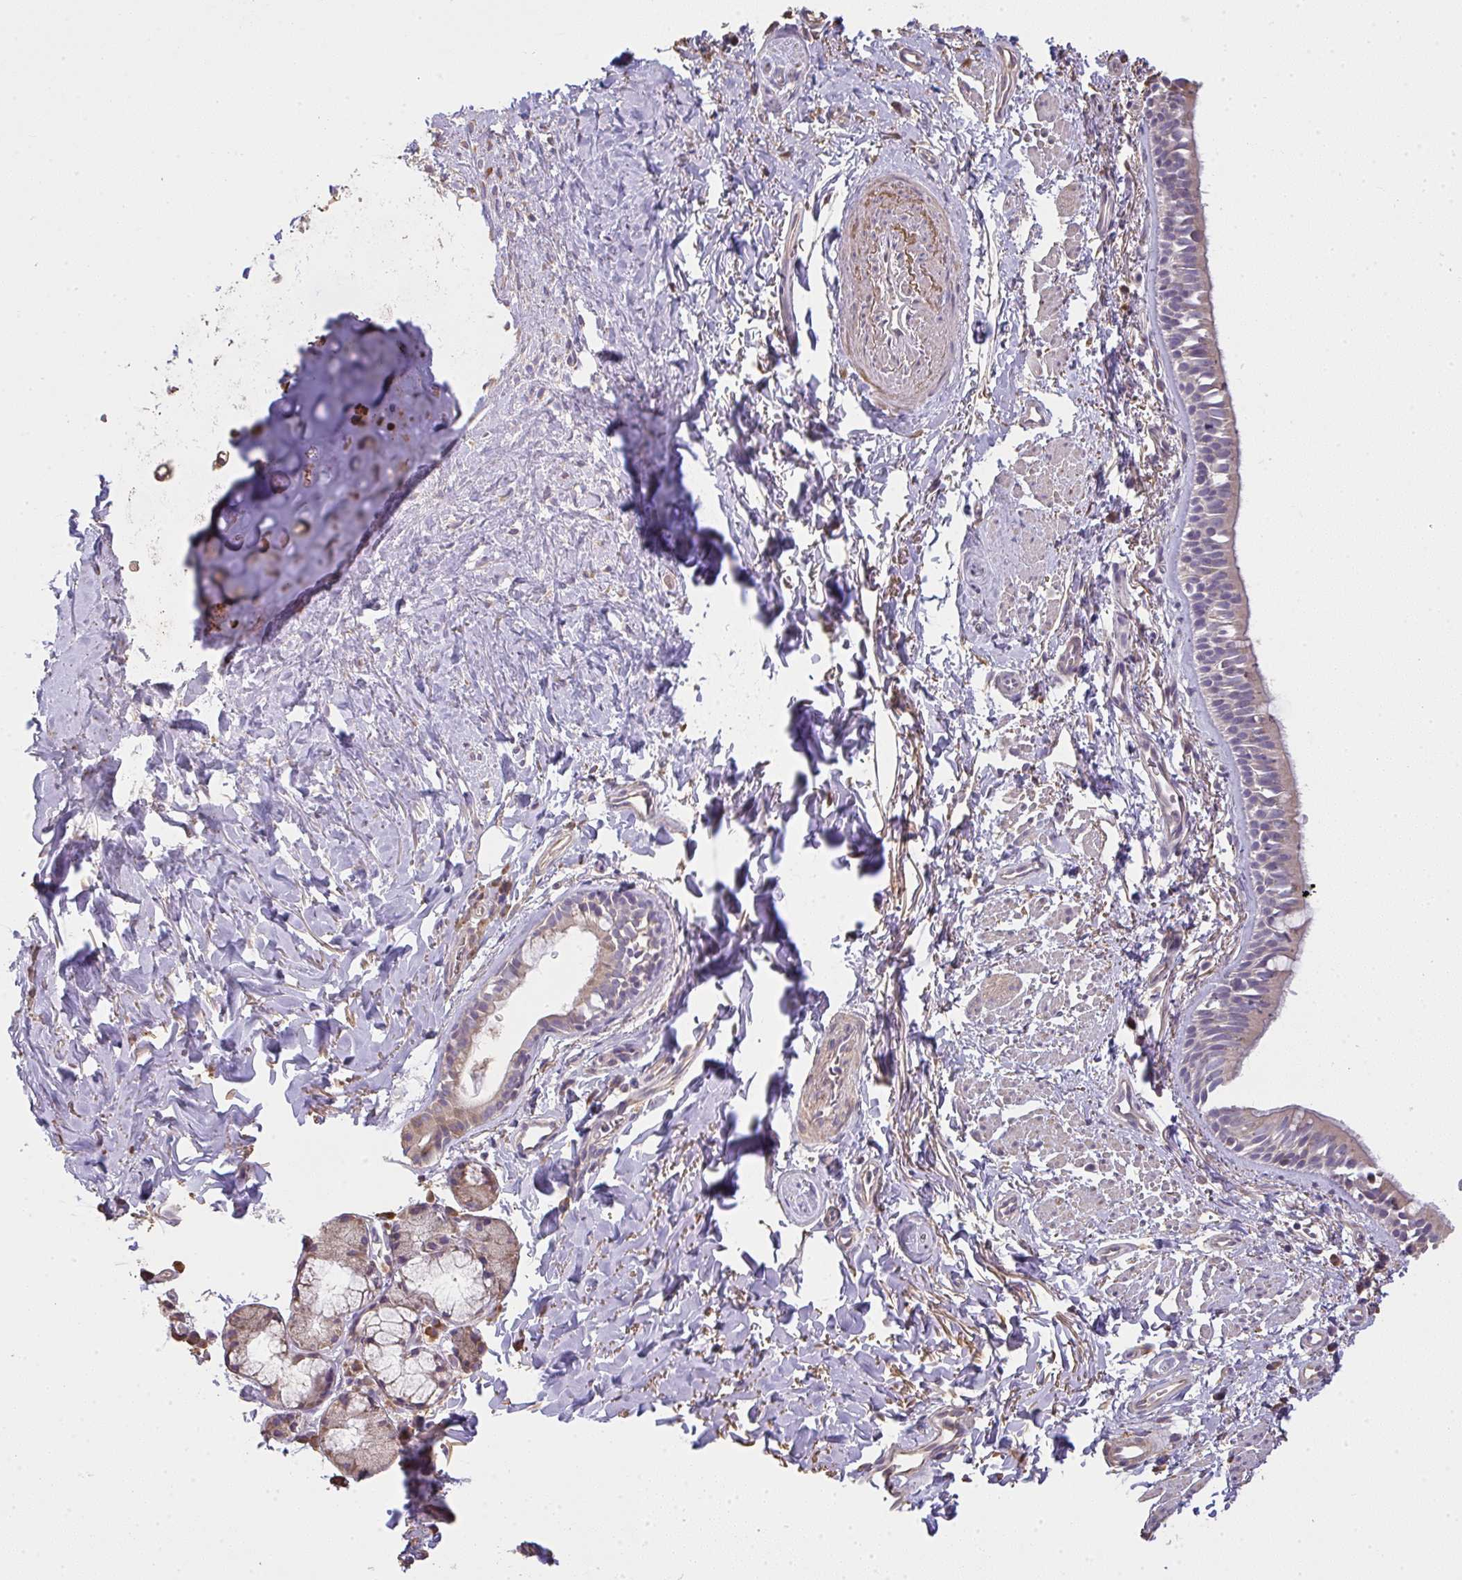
{"staining": {"intensity": "weak", "quantity": "<25%", "location": "cytoplasmic/membranous"}, "tissue": "bronchus", "cell_type": "Respiratory epithelial cells", "image_type": "normal", "snomed": [{"axis": "morphology", "description": "Normal tissue, NOS"}, {"axis": "topography", "description": "Lymph node"}, {"axis": "topography", "description": "Cartilage tissue"}, {"axis": "topography", "description": "Bronchus"}], "caption": "Protein analysis of unremarkable bronchus reveals no significant expression in respiratory epithelial cells.", "gene": "BRINP3", "patient": {"sex": "female", "age": 70}}